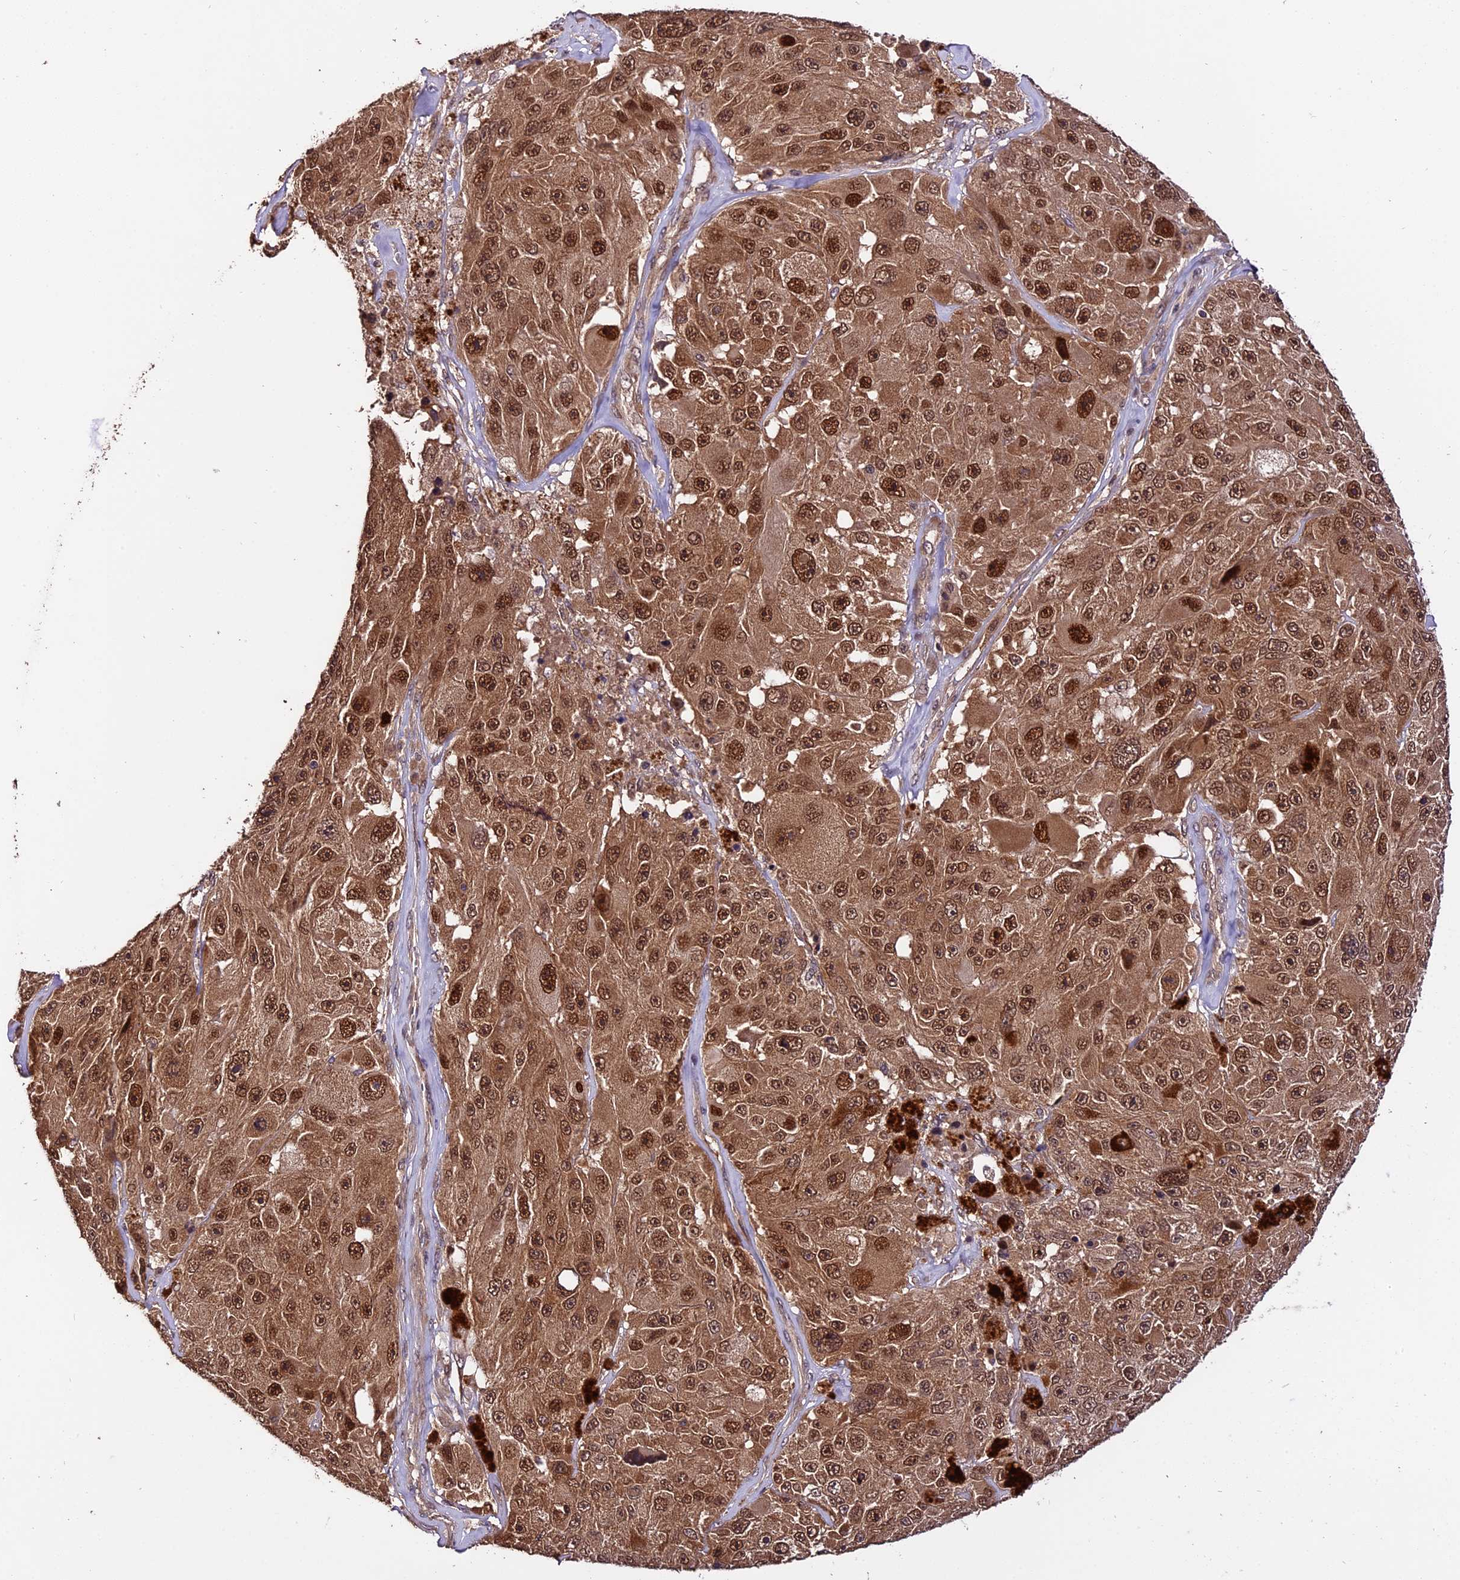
{"staining": {"intensity": "moderate", "quantity": ">75%", "location": "cytoplasmic/membranous,nuclear"}, "tissue": "melanoma", "cell_type": "Tumor cells", "image_type": "cancer", "snomed": [{"axis": "morphology", "description": "Malignant melanoma, Metastatic site"}, {"axis": "topography", "description": "Lymph node"}], "caption": "About >75% of tumor cells in human melanoma demonstrate moderate cytoplasmic/membranous and nuclear protein positivity as visualized by brown immunohistochemical staining.", "gene": "TRMT1", "patient": {"sex": "male", "age": 62}}